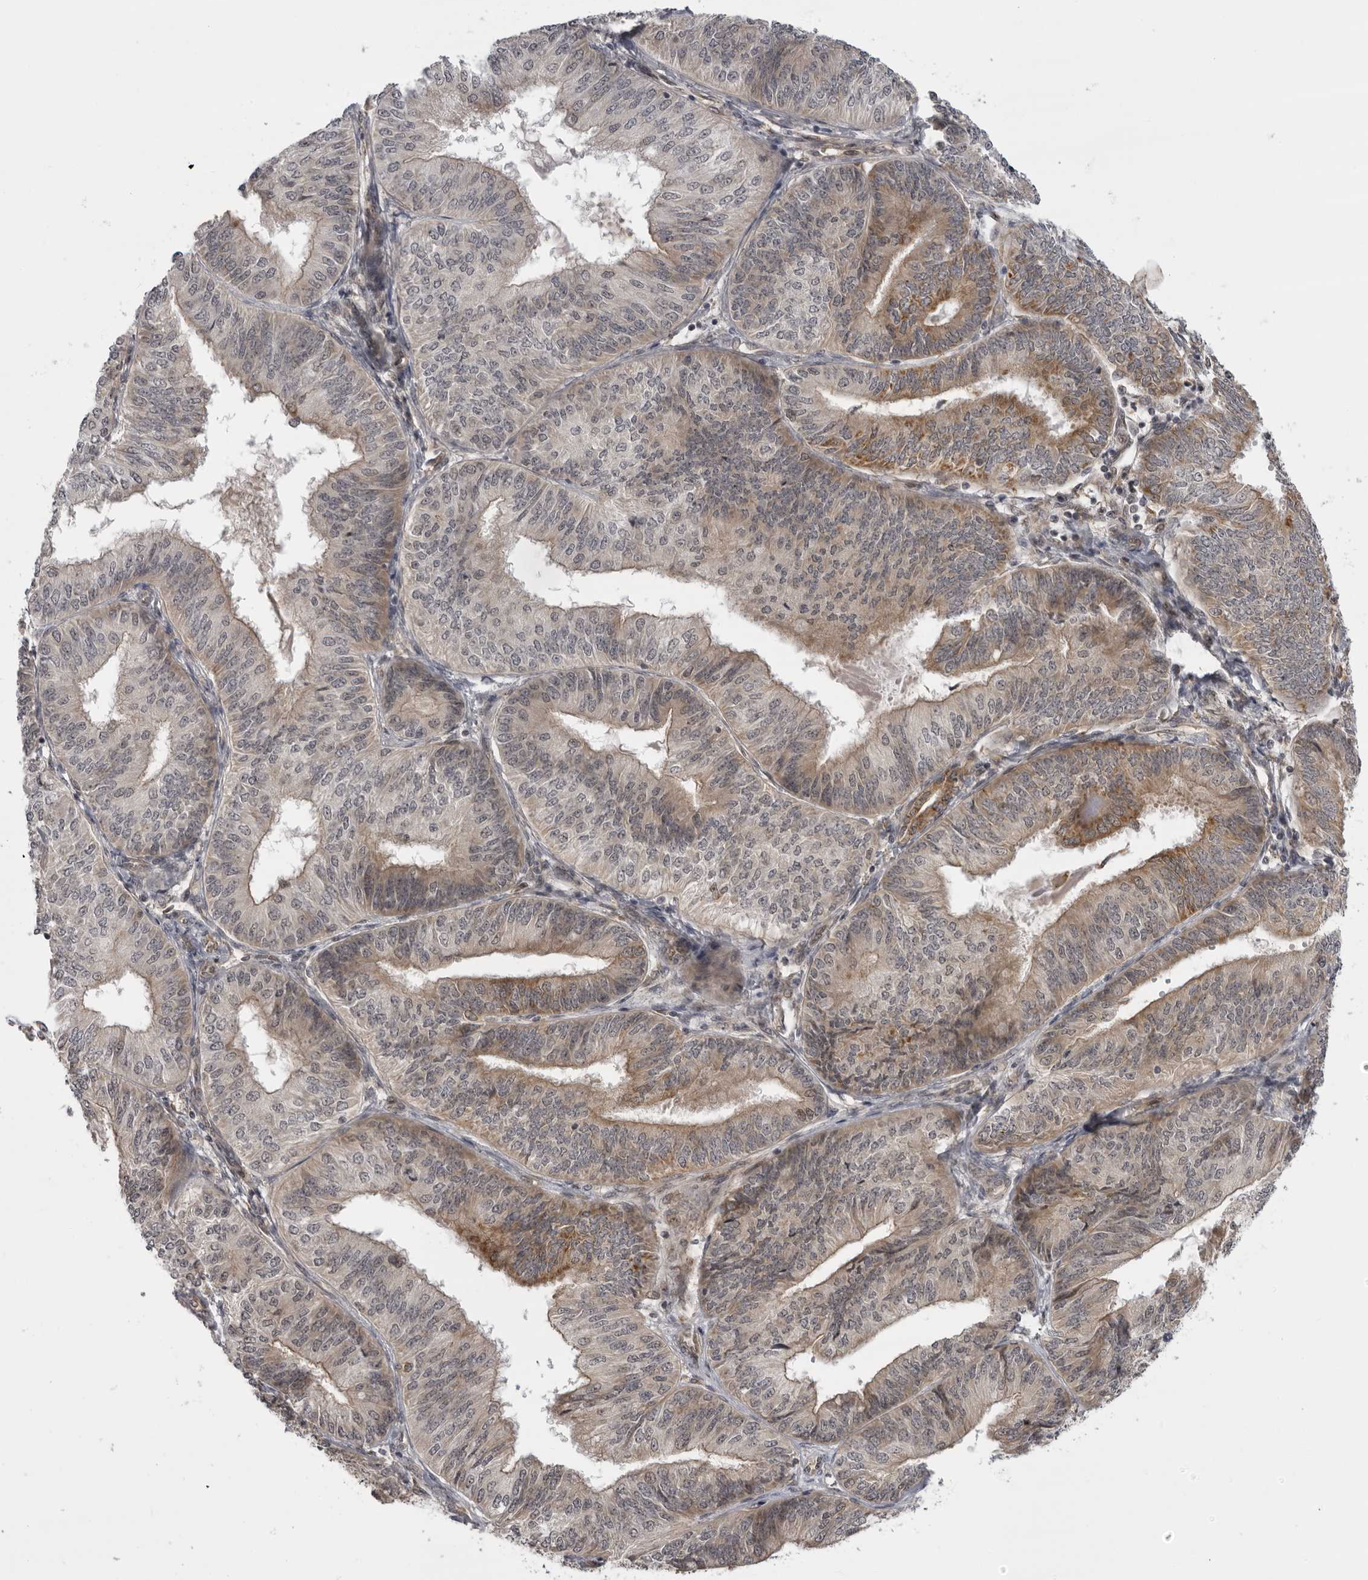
{"staining": {"intensity": "weak", "quantity": "<25%", "location": "cytoplasmic/membranous"}, "tissue": "endometrial cancer", "cell_type": "Tumor cells", "image_type": "cancer", "snomed": [{"axis": "morphology", "description": "Adenocarcinoma, NOS"}, {"axis": "topography", "description": "Endometrium"}], "caption": "Immunohistochemical staining of human adenocarcinoma (endometrial) demonstrates no significant staining in tumor cells.", "gene": "DNAH14", "patient": {"sex": "female", "age": 58}}